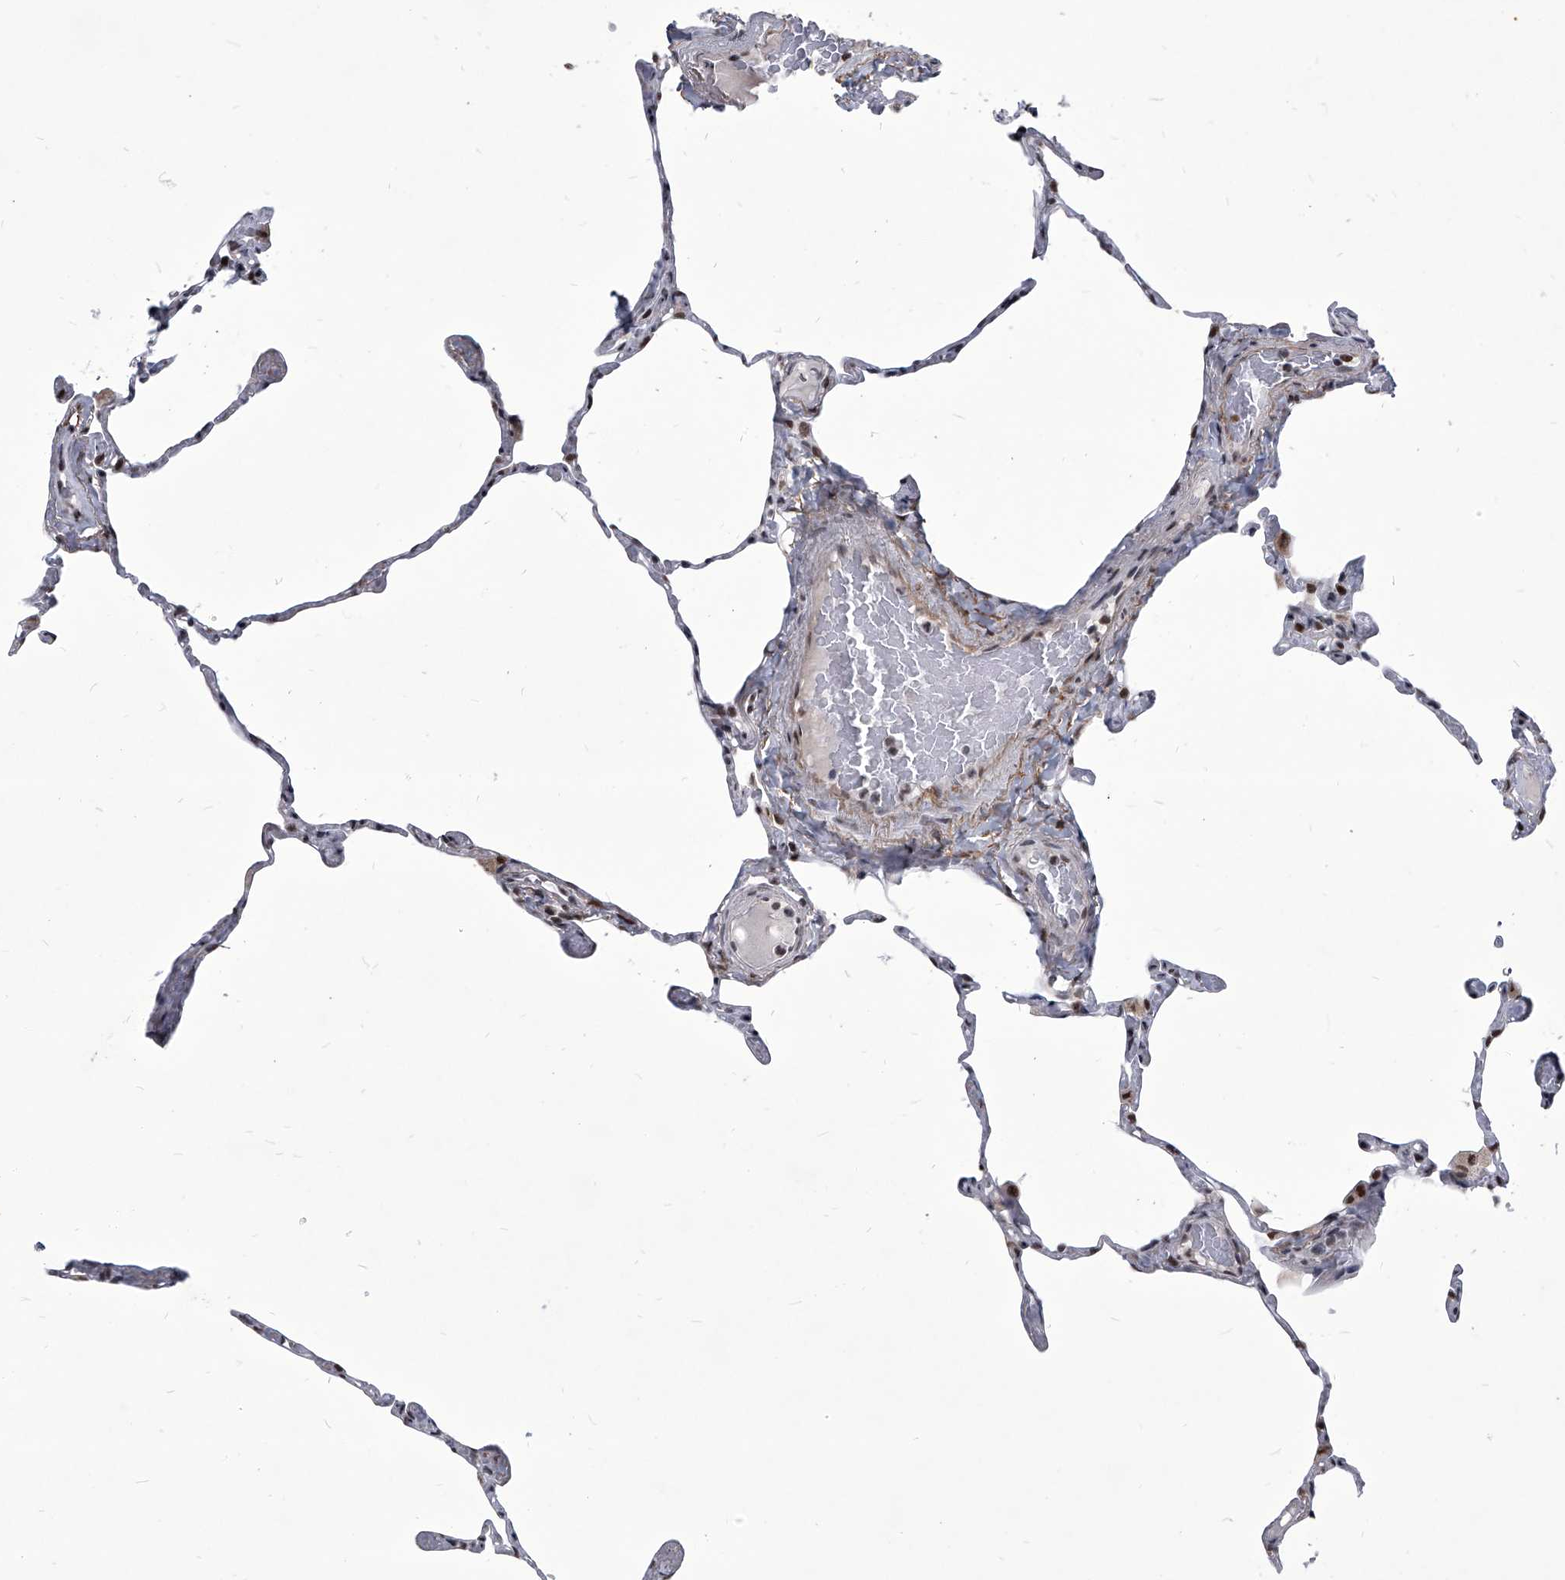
{"staining": {"intensity": "negative", "quantity": "none", "location": "none"}, "tissue": "lung", "cell_type": "Alveolar cells", "image_type": "normal", "snomed": [{"axis": "morphology", "description": "Normal tissue, NOS"}, {"axis": "topography", "description": "Lung"}], "caption": "The photomicrograph demonstrates no staining of alveolar cells in benign lung.", "gene": "PPIL4", "patient": {"sex": "male", "age": 65}}